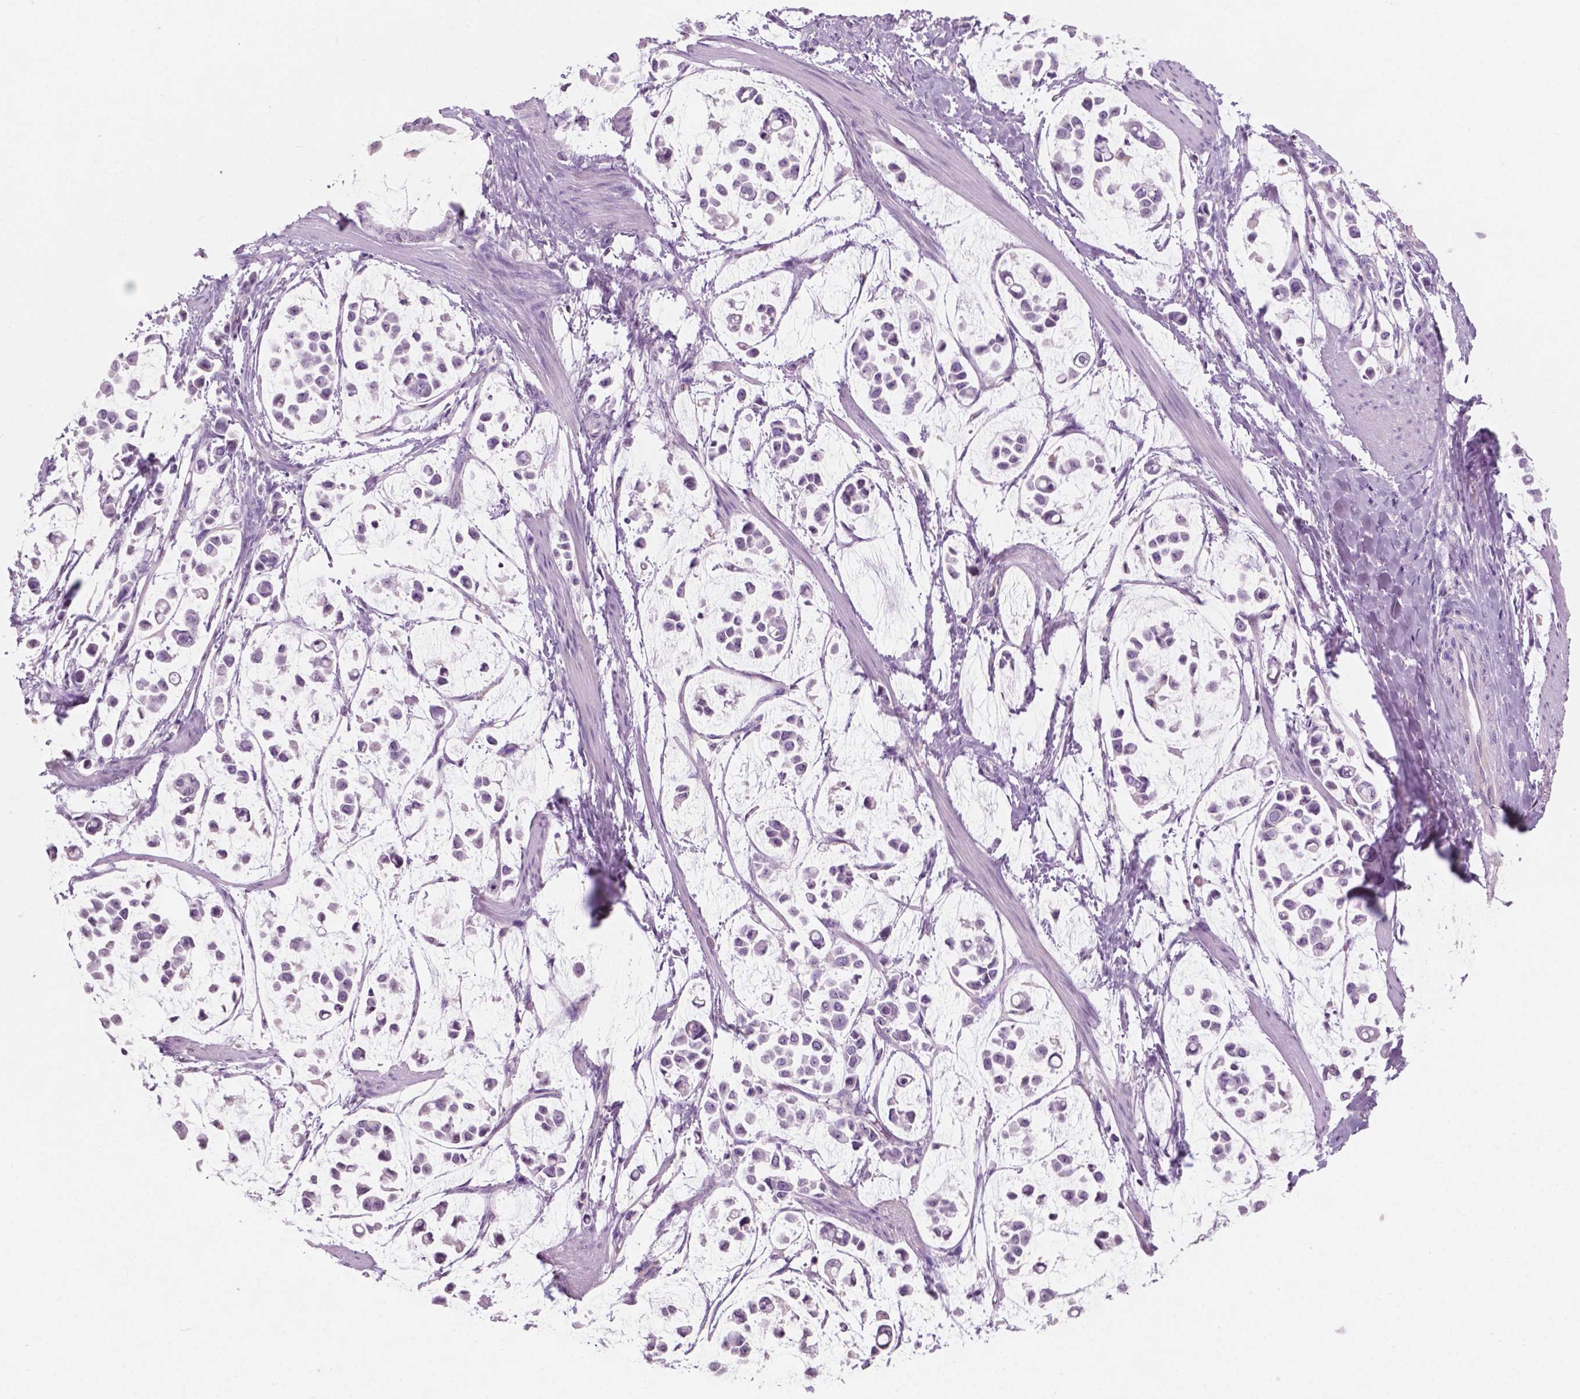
{"staining": {"intensity": "negative", "quantity": "none", "location": "none"}, "tissue": "stomach cancer", "cell_type": "Tumor cells", "image_type": "cancer", "snomed": [{"axis": "morphology", "description": "Adenocarcinoma, NOS"}, {"axis": "topography", "description": "Stomach"}], "caption": "The histopathology image demonstrates no staining of tumor cells in stomach cancer. (Immunohistochemistry (ihc), brightfield microscopy, high magnification).", "gene": "AWAT1", "patient": {"sex": "male", "age": 82}}